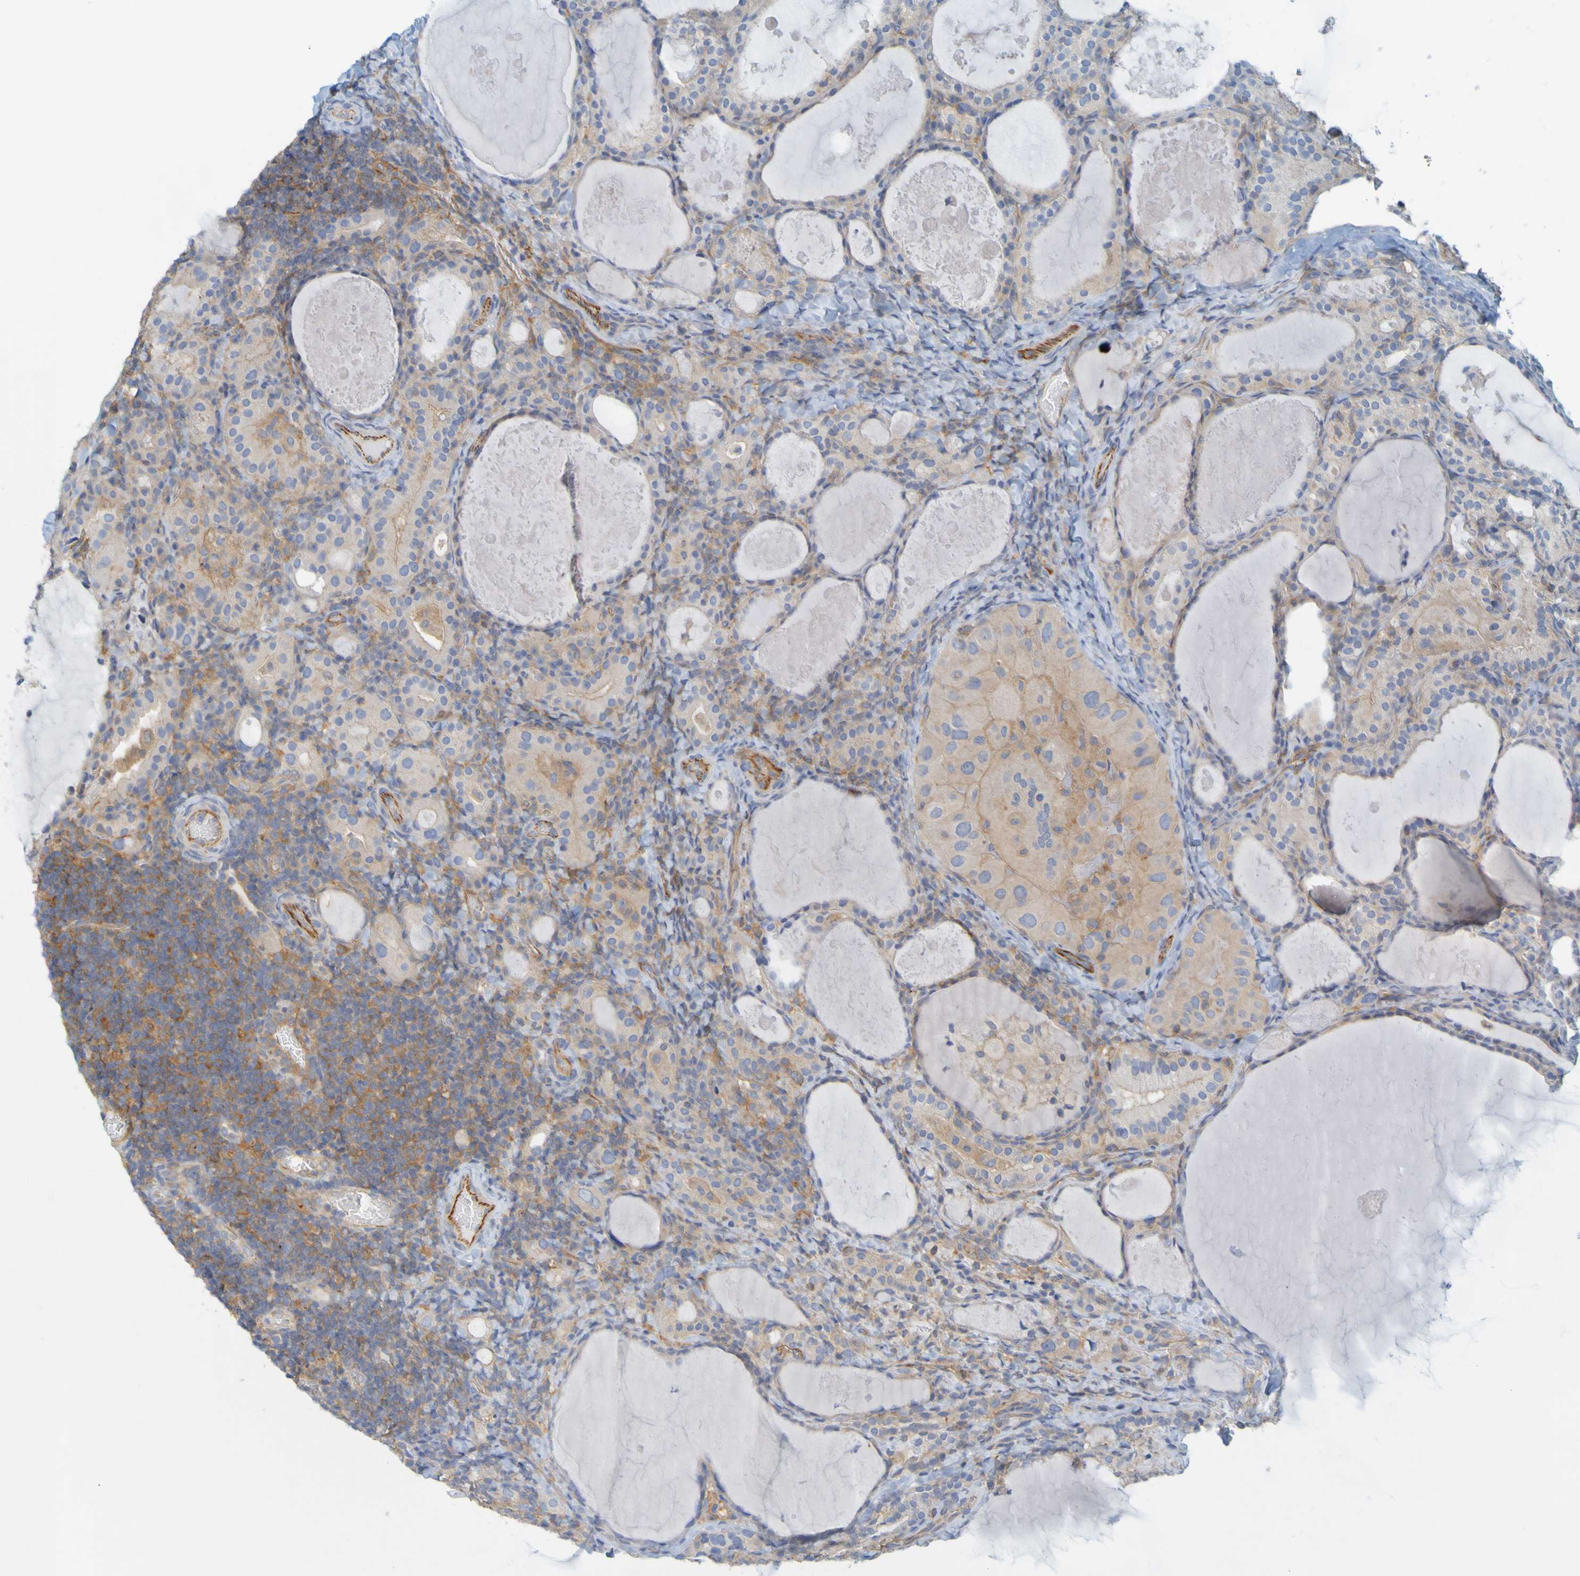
{"staining": {"intensity": "moderate", "quantity": ">75%", "location": "cytoplasmic/membranous"}, "tissue": "thyroid cancer", "cell_type": "Tumor cells", "image_type": "cancer", "snomed": [{"axis": "morphology", "description": "Papillary adenocarcinoma, NOS"}, {"axis": "topography", "description": "Thyroid gland"}], "caption": "This histopathology image reveals thyroid cancer stained with immunohistochemistry to label a protein in brown. The cytoplasmic/membranous of tumor cells show moderate positivity for the protein. Nuclei are counter-stained blue.", "gene": "APPL1", "patient": {"sex": "female", "age": 42}}